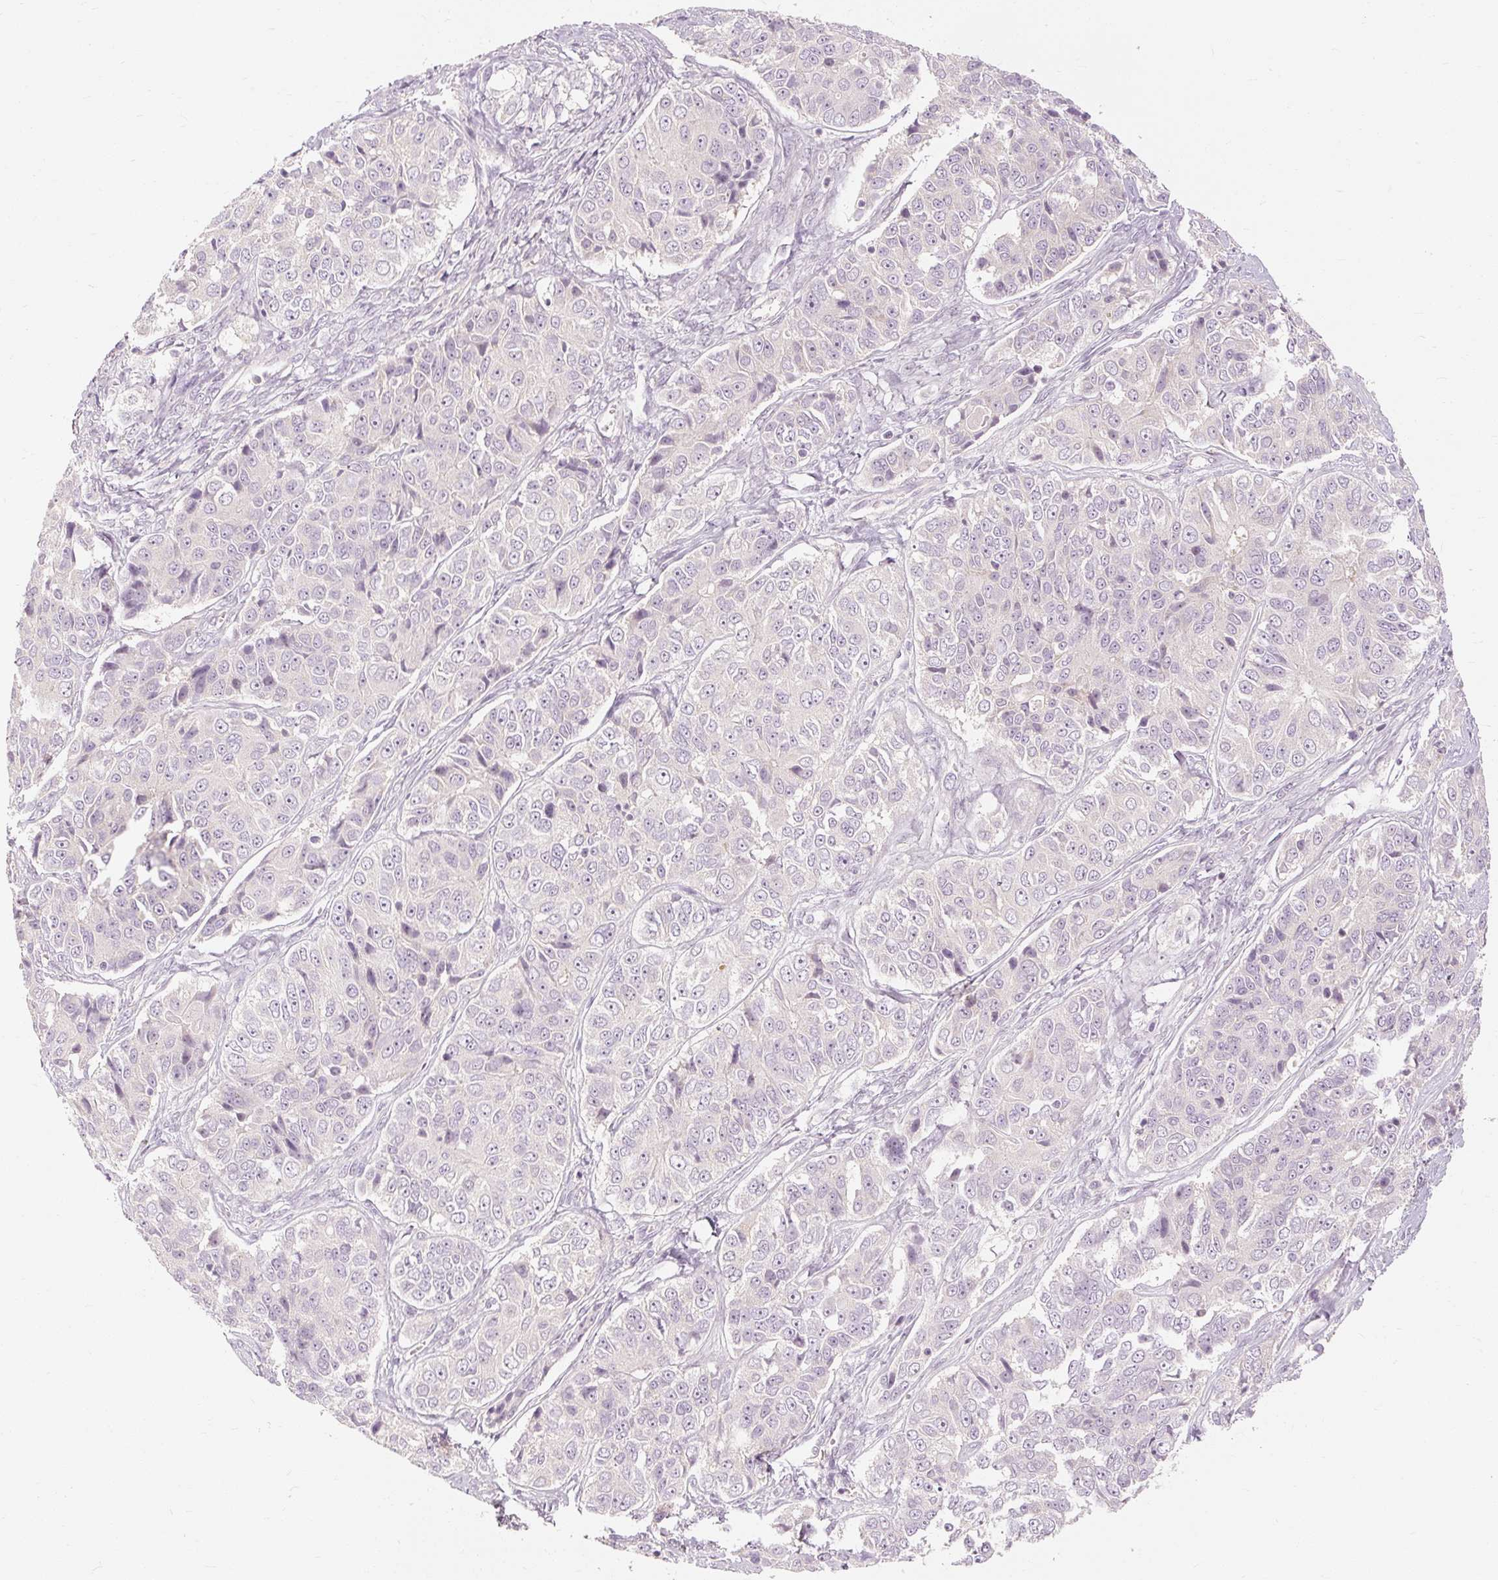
{"staining": {"intensity": "negative", "quantity": "none", "location": "none"}, "tissue": "ovarian cancer", "cell_type": "Tumor cells", "image_type": "cancer", "snomed": [{"axis": "morphology", "description": "Carcinoma, endometroid"}, {"axis": "topography", "description": "Ovary"}], "caption": "A photomicrograph of ovarian cancer stained for a protein shows no brown staining in tumor cells. (Immunohistochemistry (ihc), brightfield microscopy, high magnification).", "gene": "CAPN3", "patient": {"sex": "female", "age": 51}}